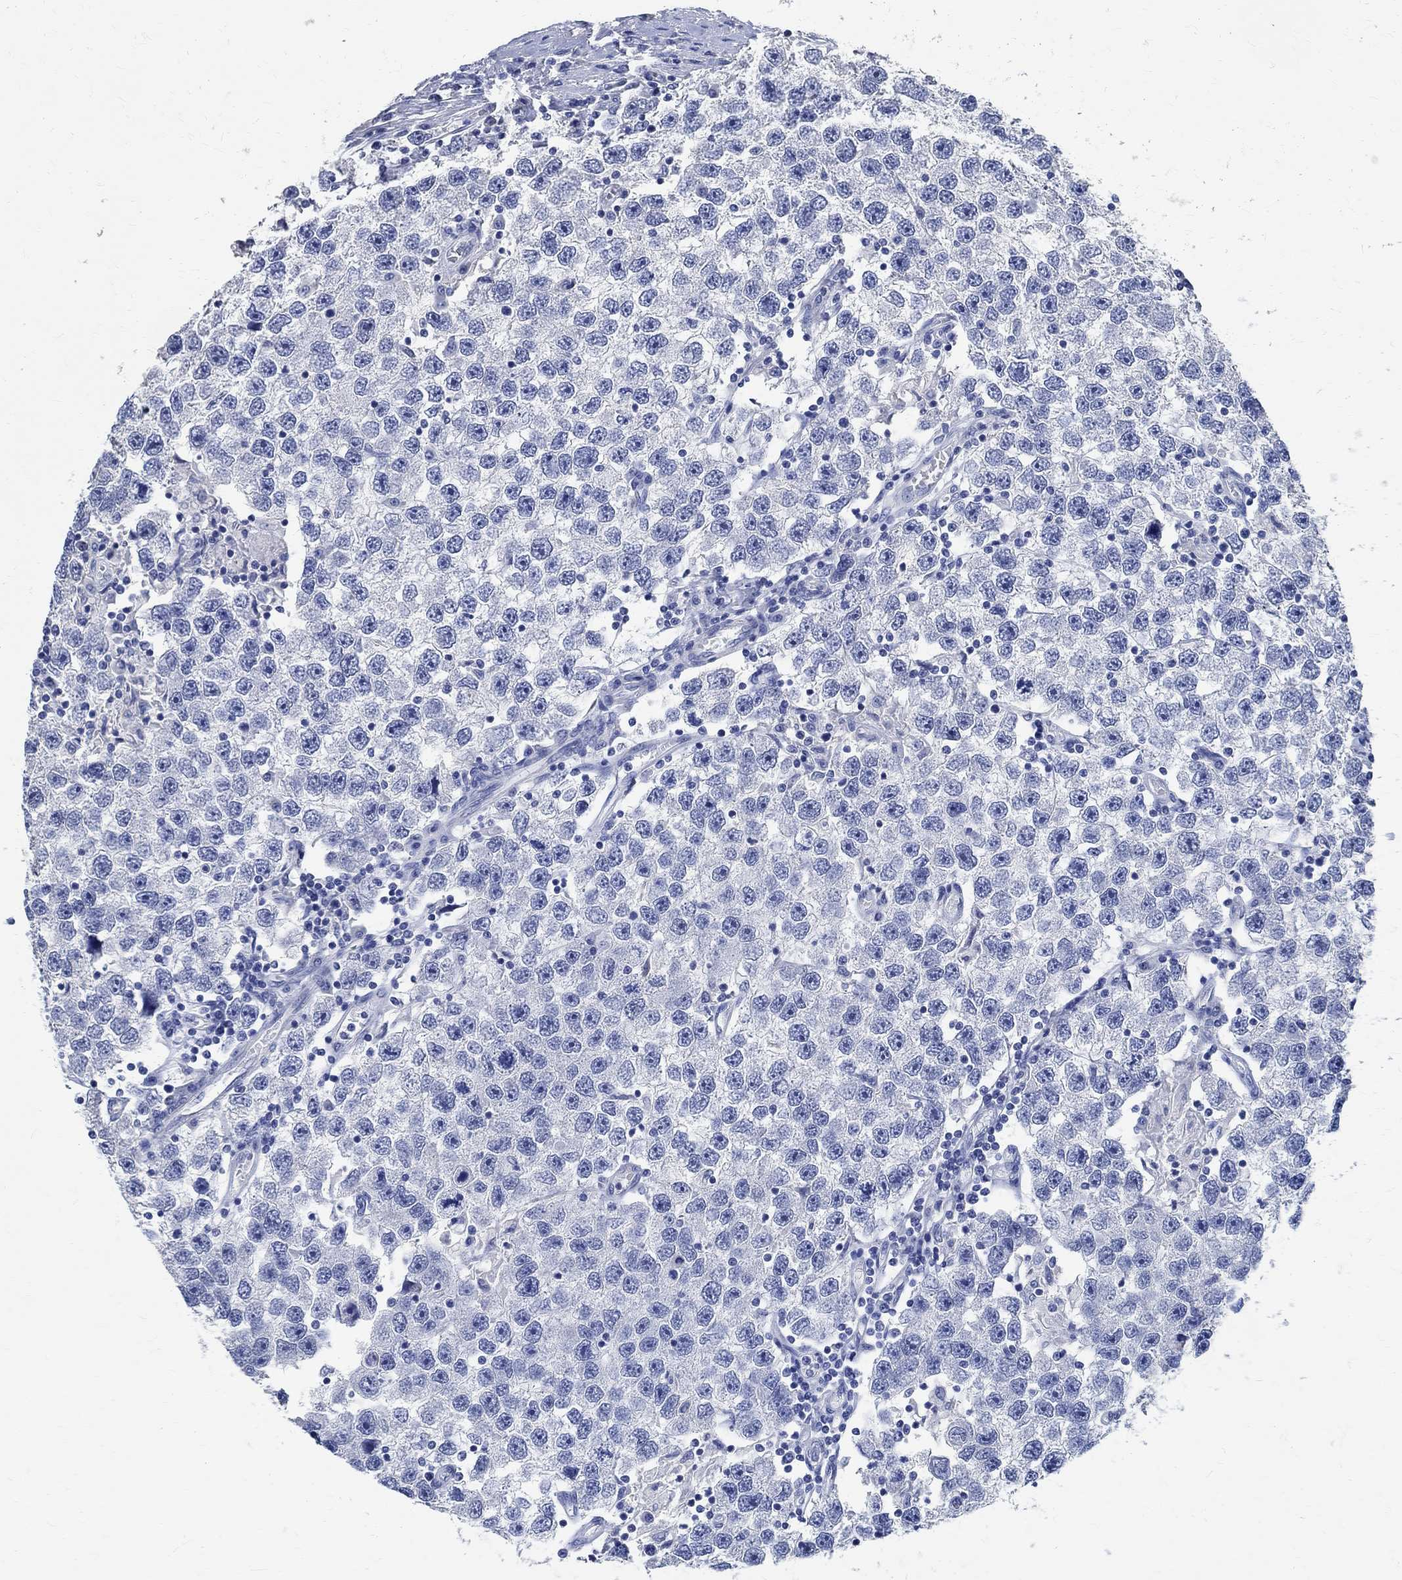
{"staining": {"intensity": "negative", "quantity": "none", "location": "none"}, "tissue": "testis cancer", "cell_type": "Tumor cells", "image_type": "cancer", "snomed": [{"axis": "morphology", "description": "Seminoma, NOS"}, {"axis": "topography", "description": "Testis"}], "caption": "Tumor cells show no significant staining in testis seminoma. (Stains: DAB (3,3'-diaminobenzidine) immunohistochemistry (IHC) with hematoxylin counter stain, Microscopy: brightfield microscopy at high magnification).", "gene": "PRX", "patient": {"sex": "male", "age": 26}}